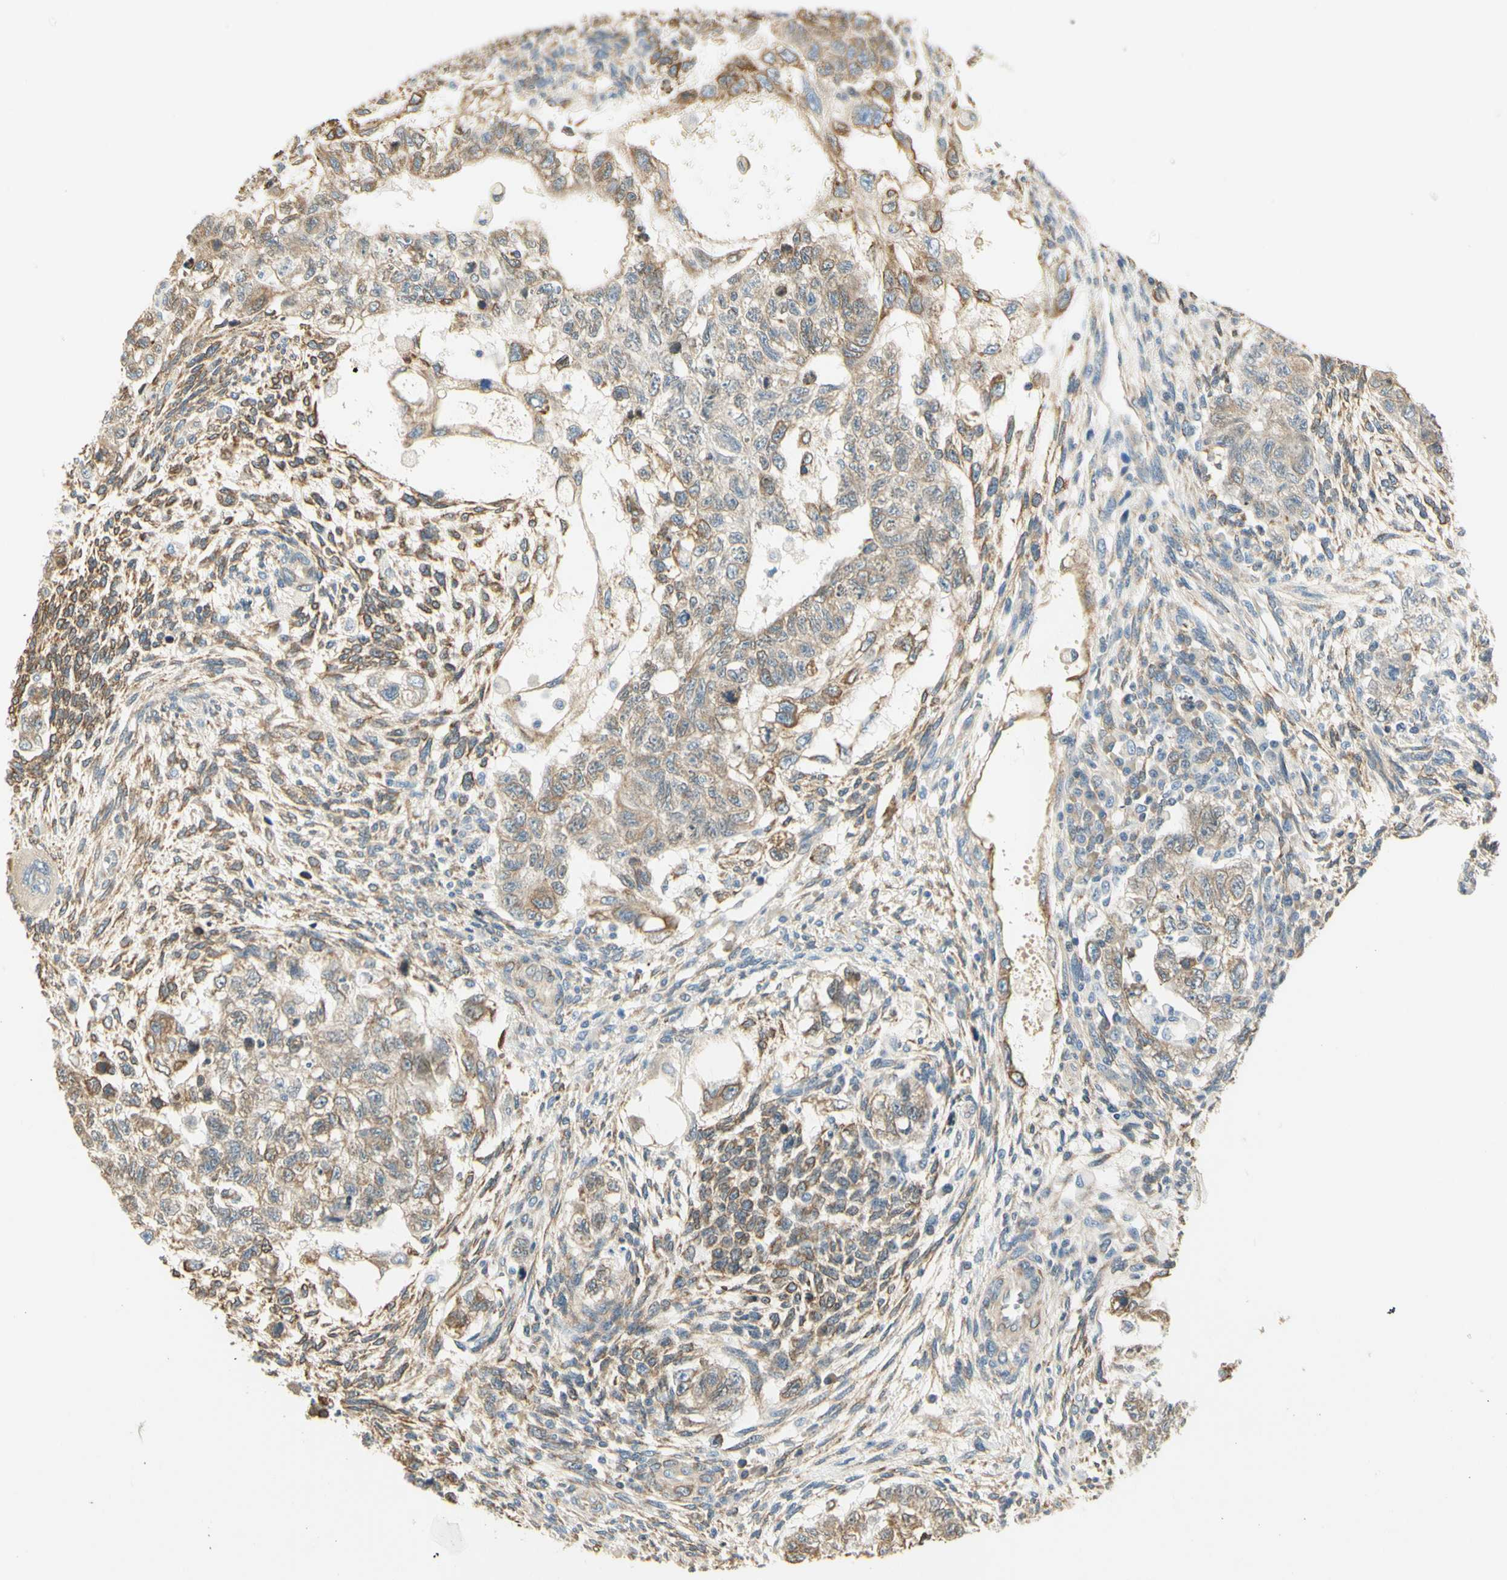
{"staining": {"intensity": "weak", "quantity": "25%-75%", "location": "cytoplasmic/membranous"}, "tissue": "testis cancer", "cell_type": "Tumor cells", "image_type": "cancer", "snomed": [{"axis": "morphology", "description": "Normal tissue, NOS"}, {"axis": "morphology", "description": "Carcinoma, Embryonal, NOS"}, {"axis": "topography", "description": "Testis"}], "caption": "This is a photomicrograph of IHC staining of embryonal carcinoma (testis), which shows weak expression in the cytoplasmic/membranous of tumor cells.", "gene": "IGDCC4", "patient": {"sex": "male", "age": 36}}